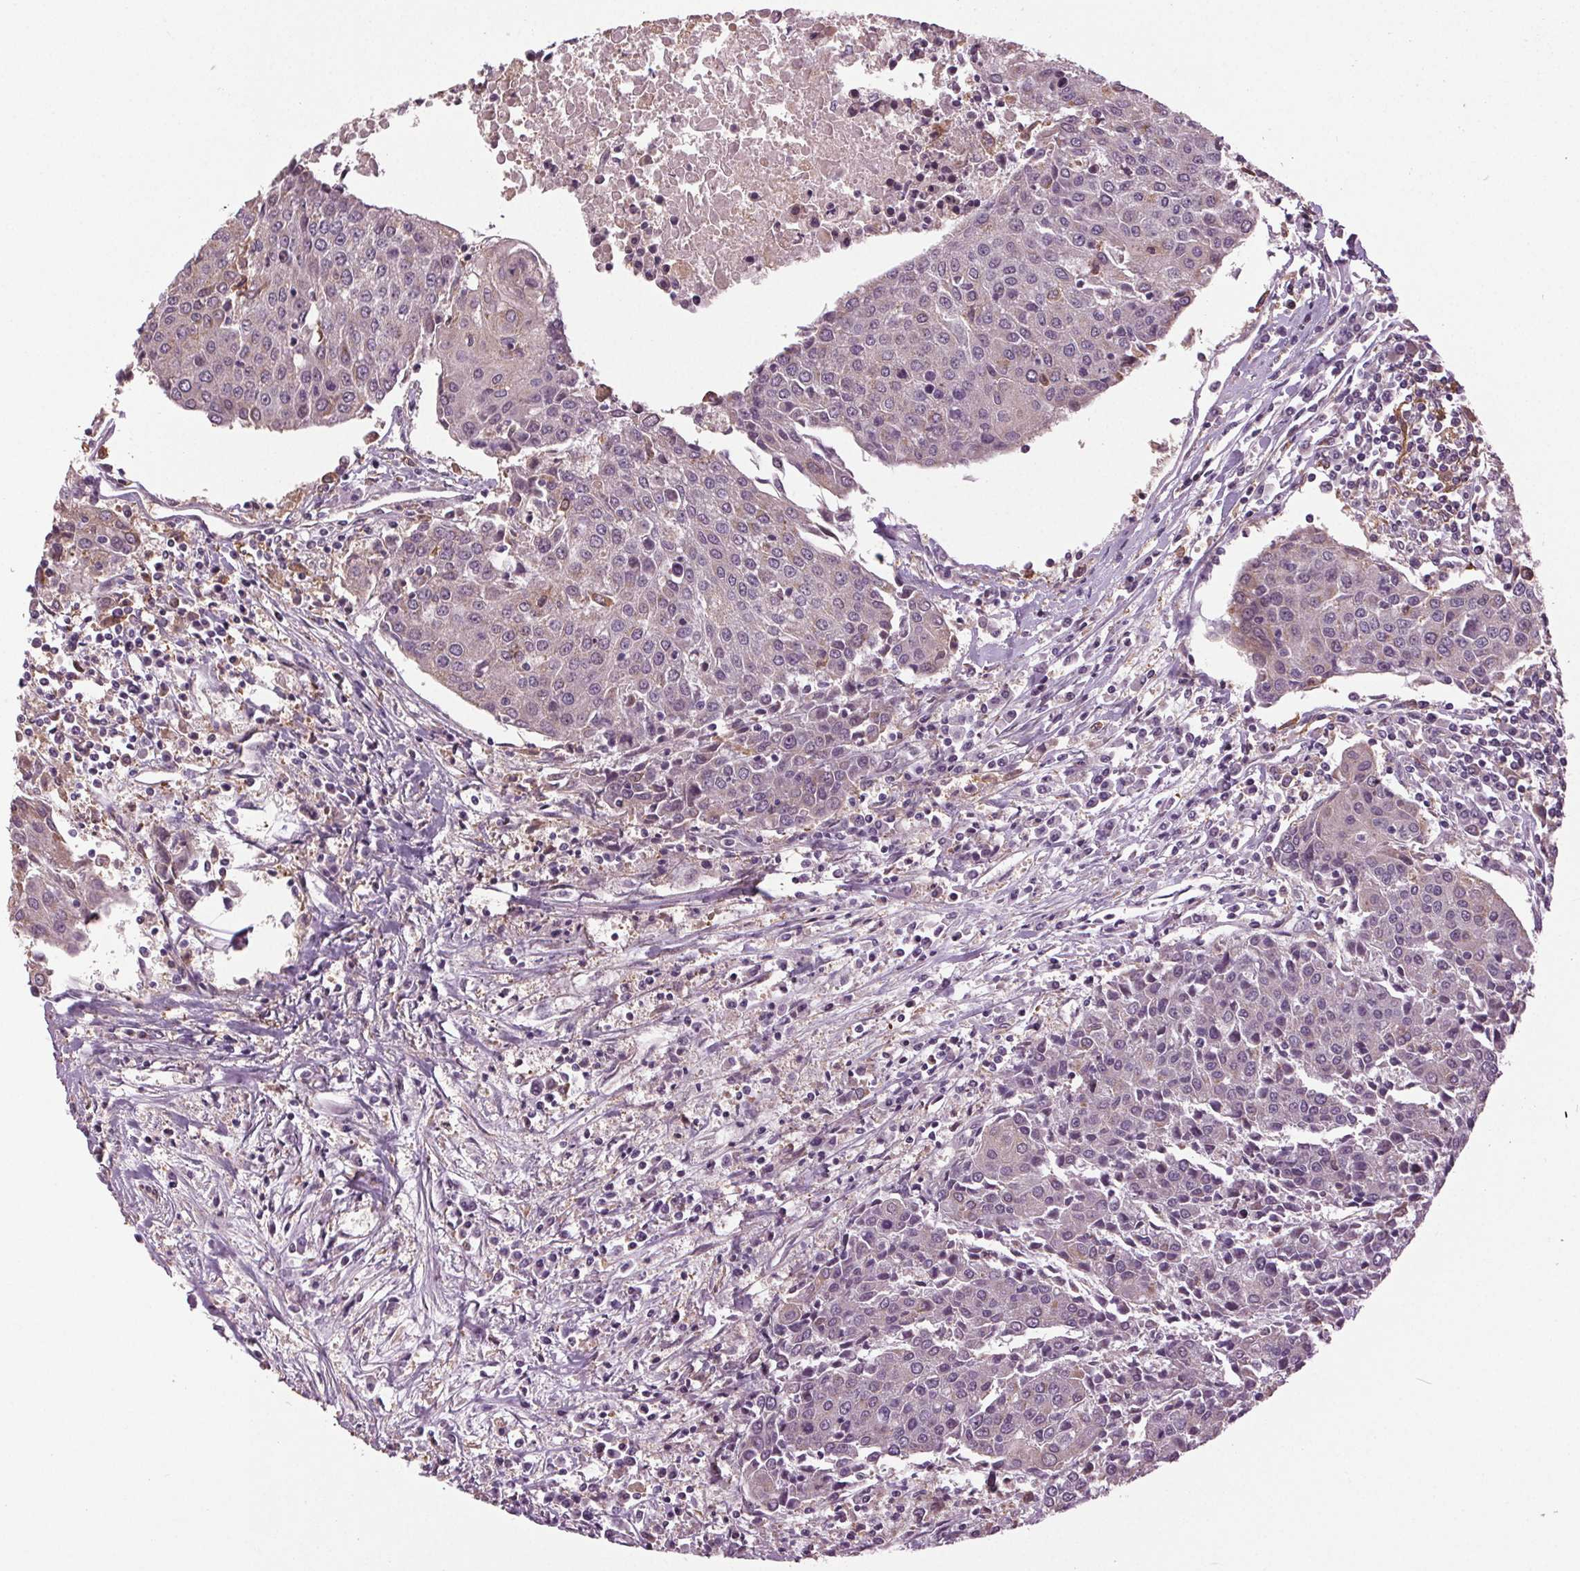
{"staining": {"intensity": "negative", "quantity": "none", "location": "none"}, "tissue": "urothelial cancer", "cell_type": "Tumor cells", "image_type": "cancer", "snomed": [{"axis": "morphology", "description": "Urothelial carcinoma, High grade"}, {"axis": "topography", "description": "Urinary bladder"}], "caption": "Urothelial cancer was stained to show a protein in brown. There is no significant expression in tumor cells. The staining is performed using DAB brown chromogen with nuclei counter-stained in using hematoxylin.", "gene": "BSDC1", "patient": {"sex": "female", "age": 85}}